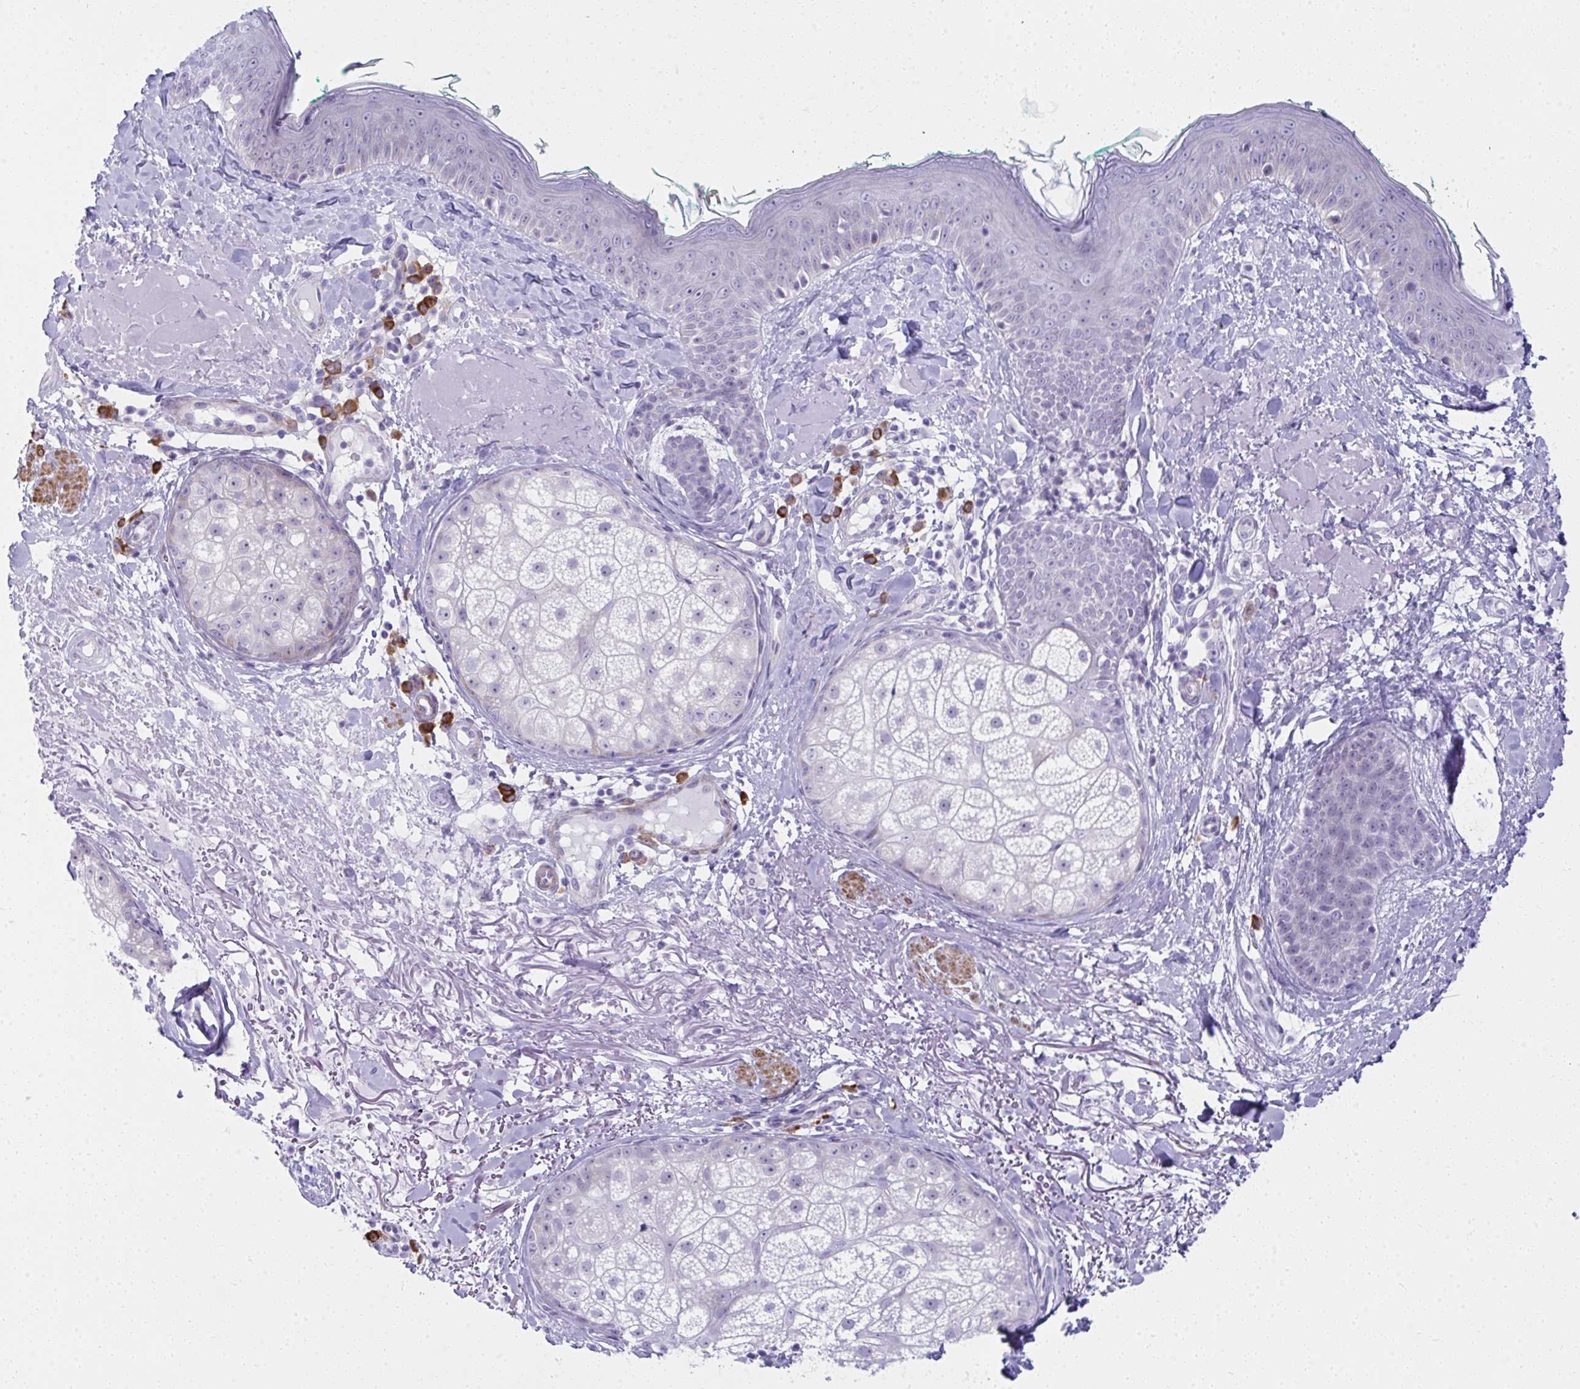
{"staining": {"intensity": "negative", "quantity": "none", "location": "none"}, "tissue": "skin", "cell_type": "Fibroblasts", "image_type": "normal", "snomed": [{"axis": "morphology", "description": "Normal tissue, NOS"}, {"axis": "topography", "description": "Skin"}], "caption": "The image exhibits no significant positivity in fibroblasts of skin.", "gene": "PUS7L", "patient": {"sex": "male", "age": 73}}